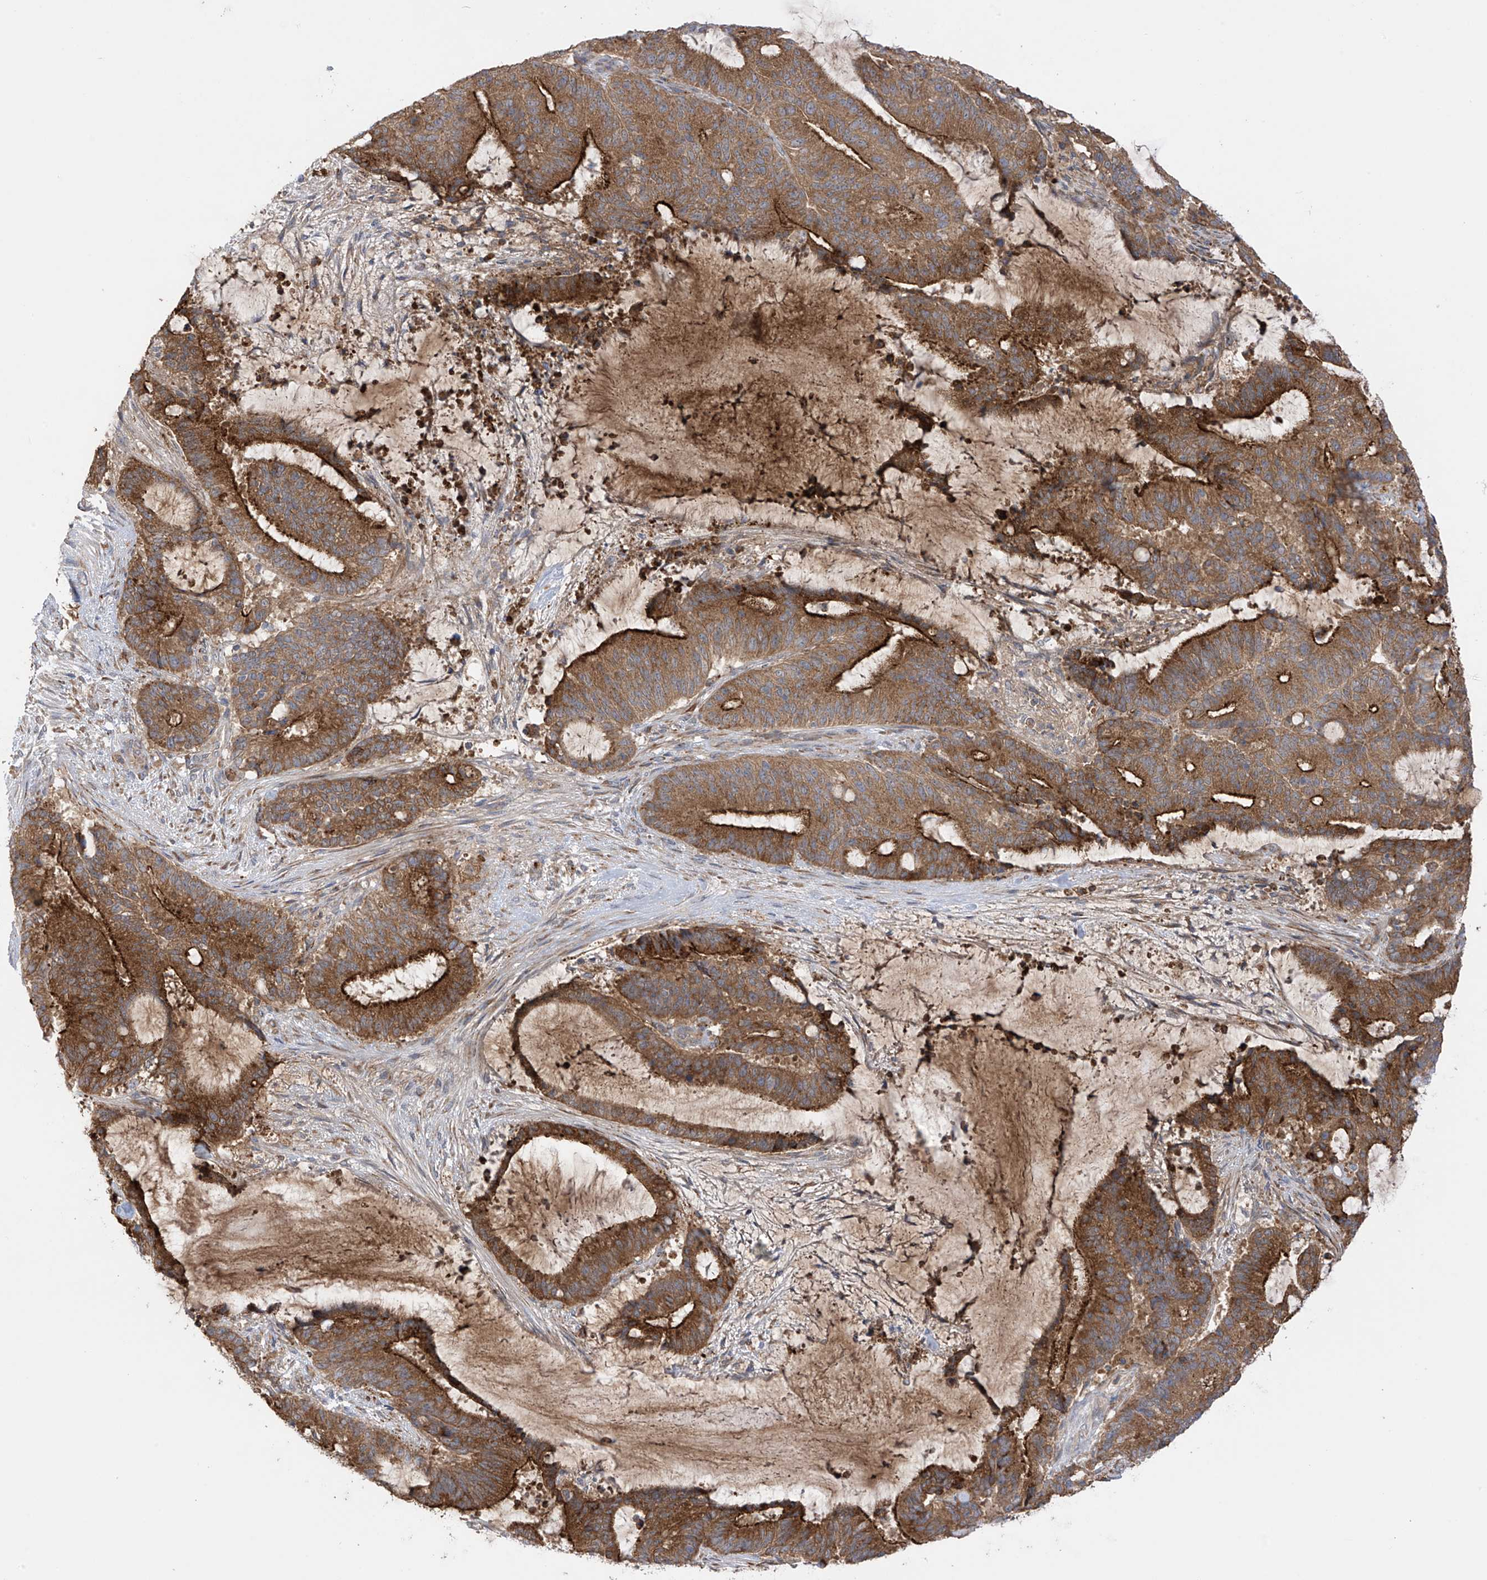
{"staining": {"intensity": "strong", "quantity": "25%-75%", "location": "cytoplasmic/membranous"}, "tissue": "liver cancer", "cell_type": "Tumor cells", "image_type": "cancer", "snomed": [{"axis": "morphology", "description": "Normal tissue, NOS"}, {"axis": "morphology", "description": "Cholangiocarcinoma"}, {"axis": "topography", "description": "Liver"}, {"axis": "topography", "description": "Peripheral nerve tissue"}], "caption": "A brown stain highlights strong cytoplasmic/membranous expression of a protein in human liver cholangiocarcinoma tumor cells.", "gene": "KIAA1522", "patient": {"sex": "female", "age": 73}}